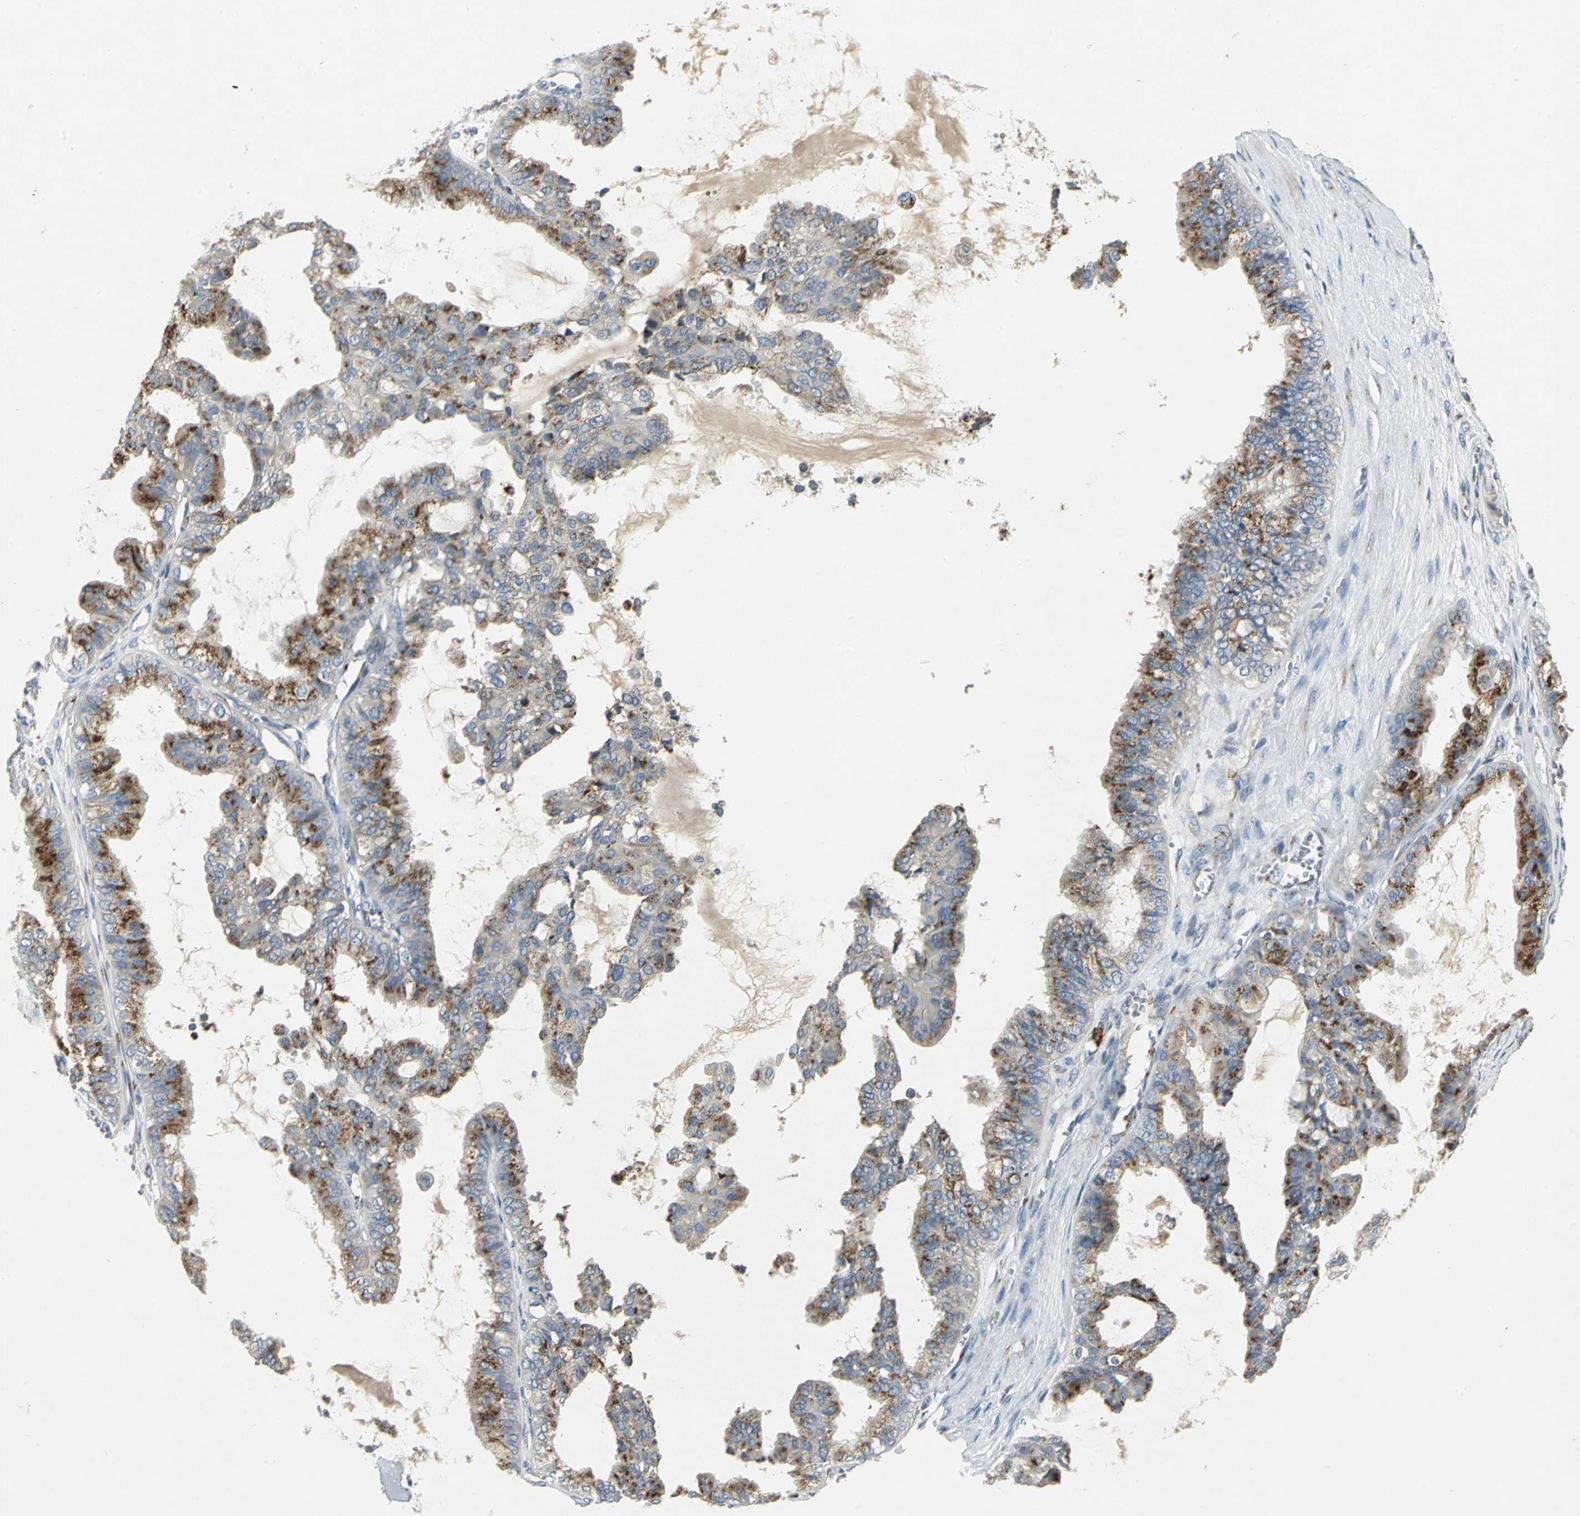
{"staining": {"intensity": "strong", "quantity": "25%-75%", "location": "cytoplasmic/membranous"}, "tissue": "ovarian cancer", "cell_type": "Tumor cells", "image_type": "cancer", "snomed": [{"axis": "morphology", "description": "Carcinoma, NOS"}, {"axis": "morphology", "description": "Carcinoma, endometroid"}, {"axis": "topography", "description": "Ovary"}], "caption": "Brown immunohistochemical staining in human ovarian cancer exhibits strong cytoplasmic/membranous expression in about 25%-75% of tumor cells.", "gene": "TM9SF2", "patient": {"sex": "female", "age": 50}}